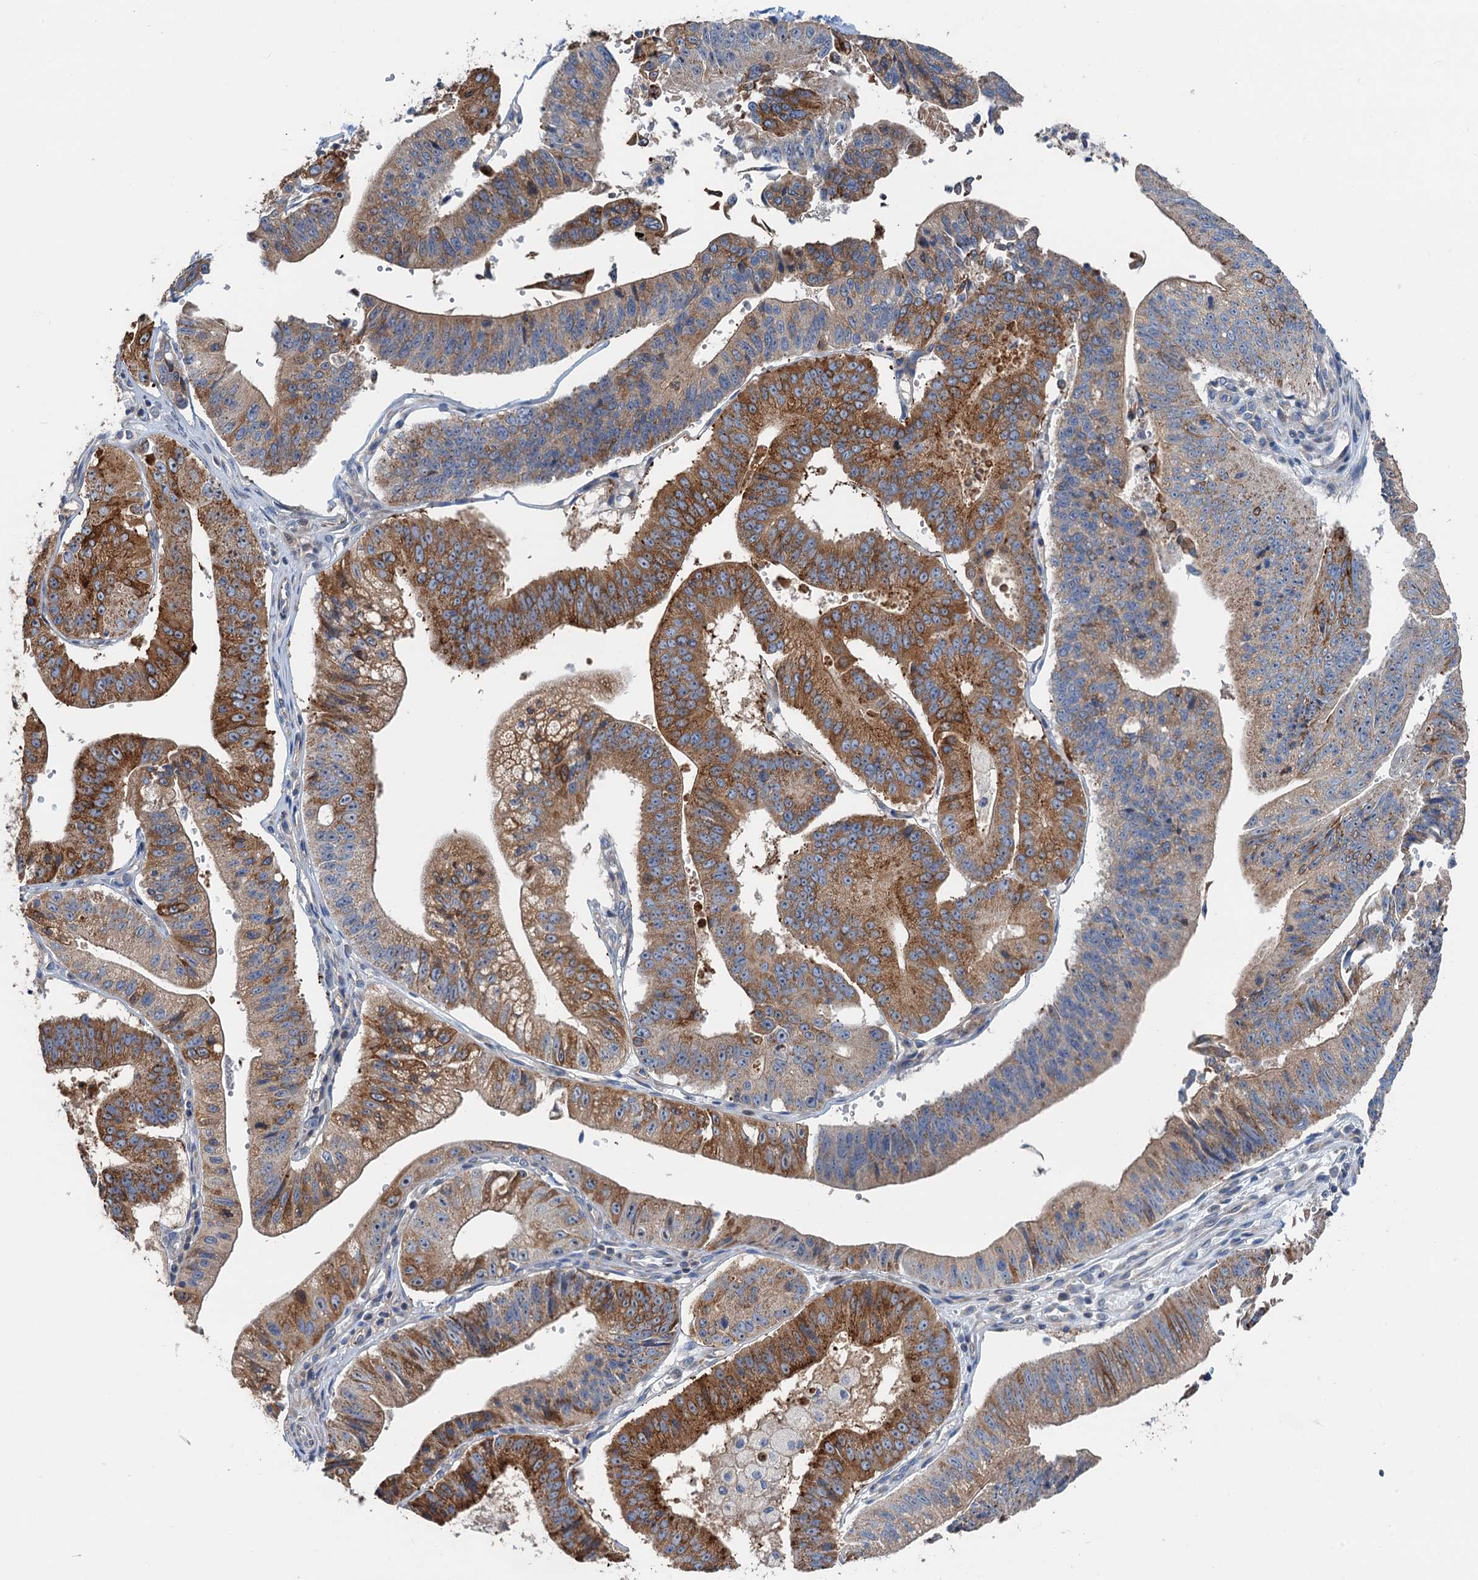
{"staining": {"intensity": "moderate", "quantity": ">75%", "location": "cytoplasmic/membranous"}, "tissue": "stomach cancer", "cell_type": "Tumor cells", "image_type": "cancer", "snomed": [{"axis": "morphology", "description": "Adenocarcinoma, NOS"}, {"axis": "topography", "description": "Stomach"}], "caption": "Immunohistochemistry histopathology image of neoplastic tissue: human adenocarcinoma (stomach) stained using immunohistochemistry (IHC) exhibits medium levels of moderate protein expression localized specifically in the cytoplasmic/membranous of tumor cells, appearing as a cytoplasmic/membranous brown color.", "gene": "ANKRD26", "patient": {"sex": "male", "age": 59}}